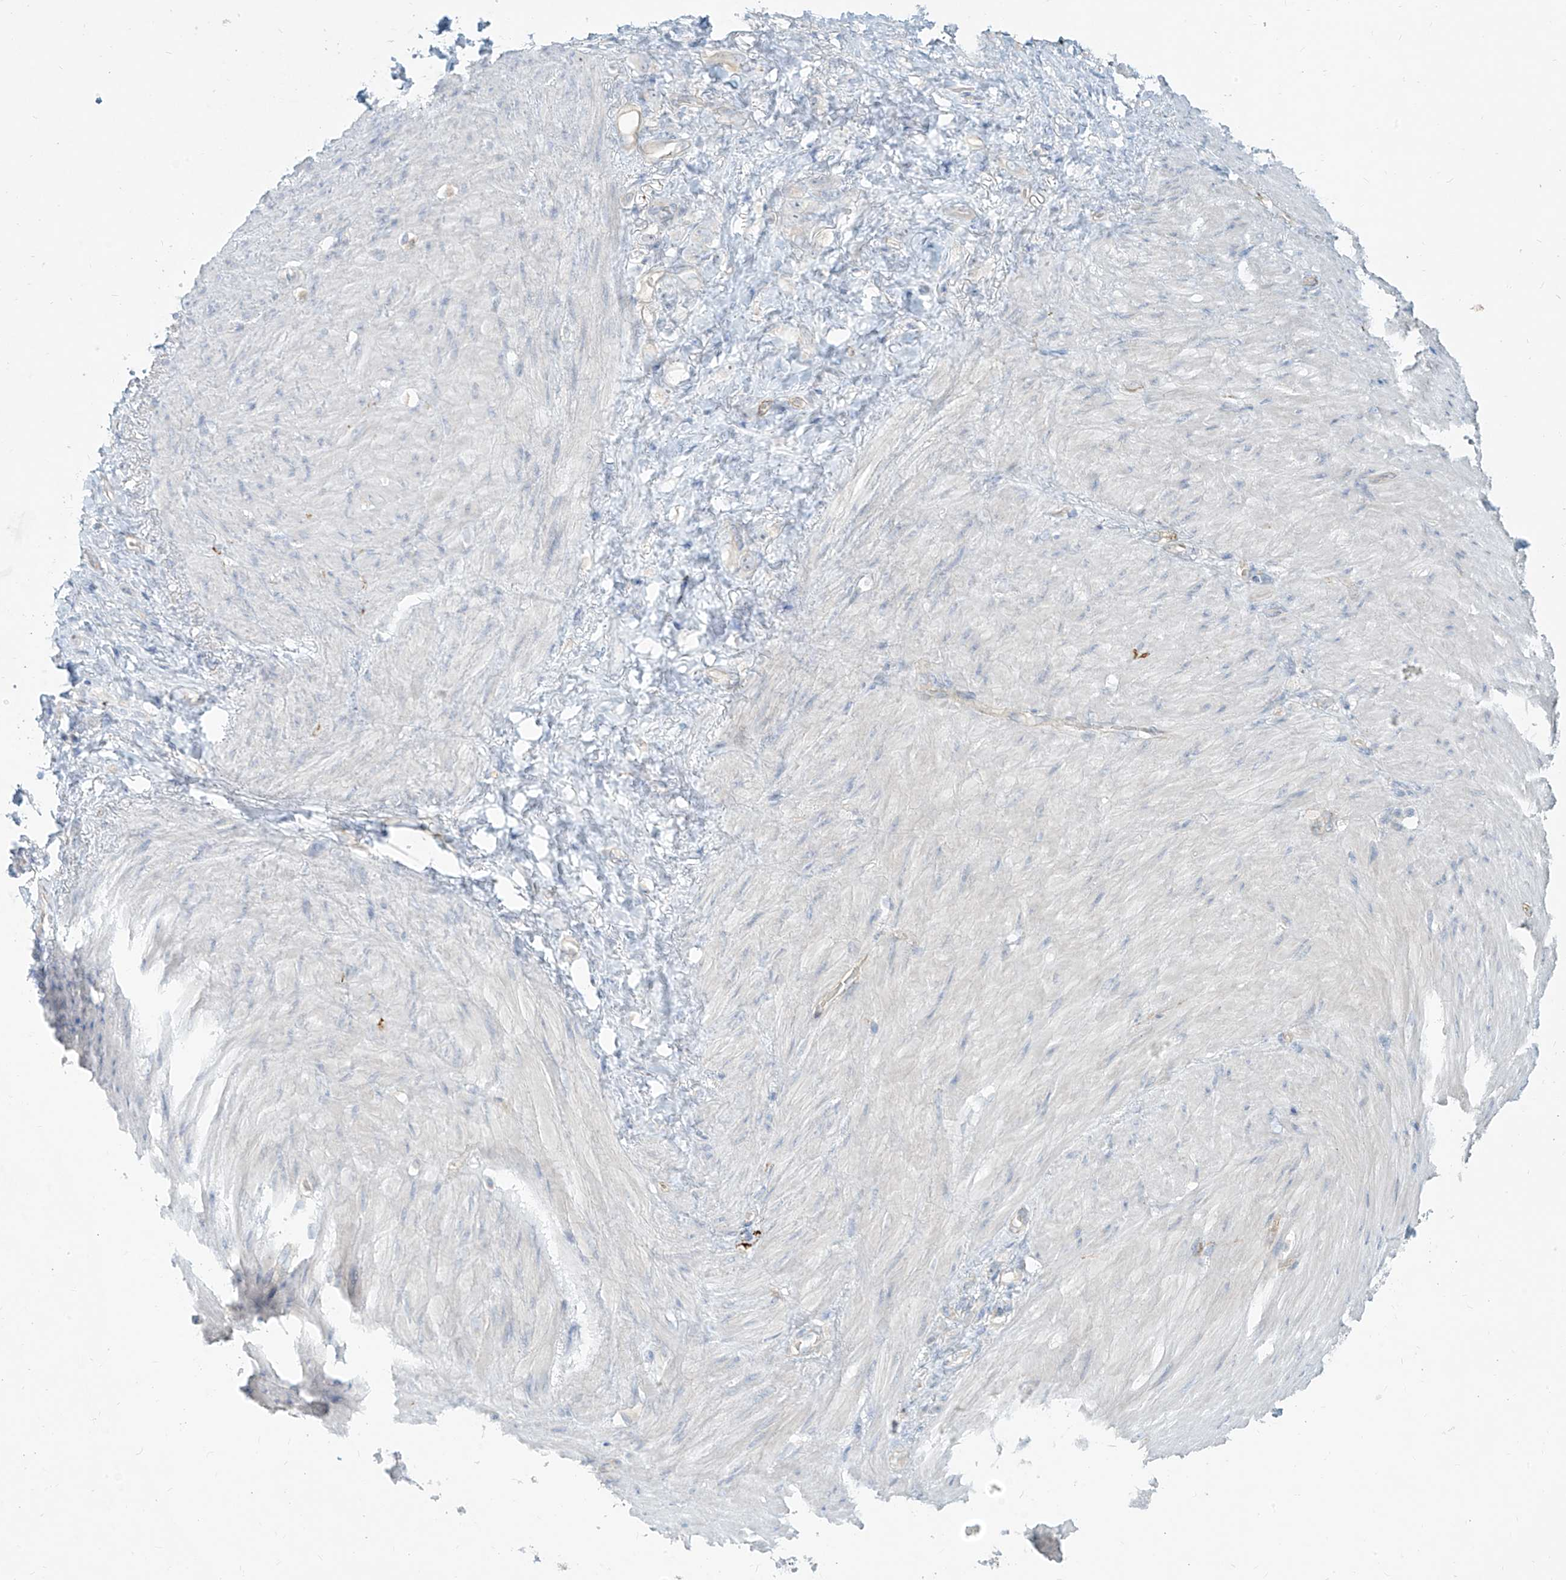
{"staining": {"intensity": "negative", "quantity": "none", "location": "none"}, "tissue": "stomach cancer", "cell_type": "Tumor cells", "image_type": "cancer", "snomed": [{"axis": "morphology", "description": "Normal tissue, NOS"}, {"axis": "morphology", "description": "Adenocarcinoma, NOS"}, {"axis": "topography", "description": "Stomach"}], "caption": "Tumor cells show no significant protein expression in stomach cancer (adenocarcinoma).", "gene": "C2orf42", "patient": {"sex": "male", "age": 82}}